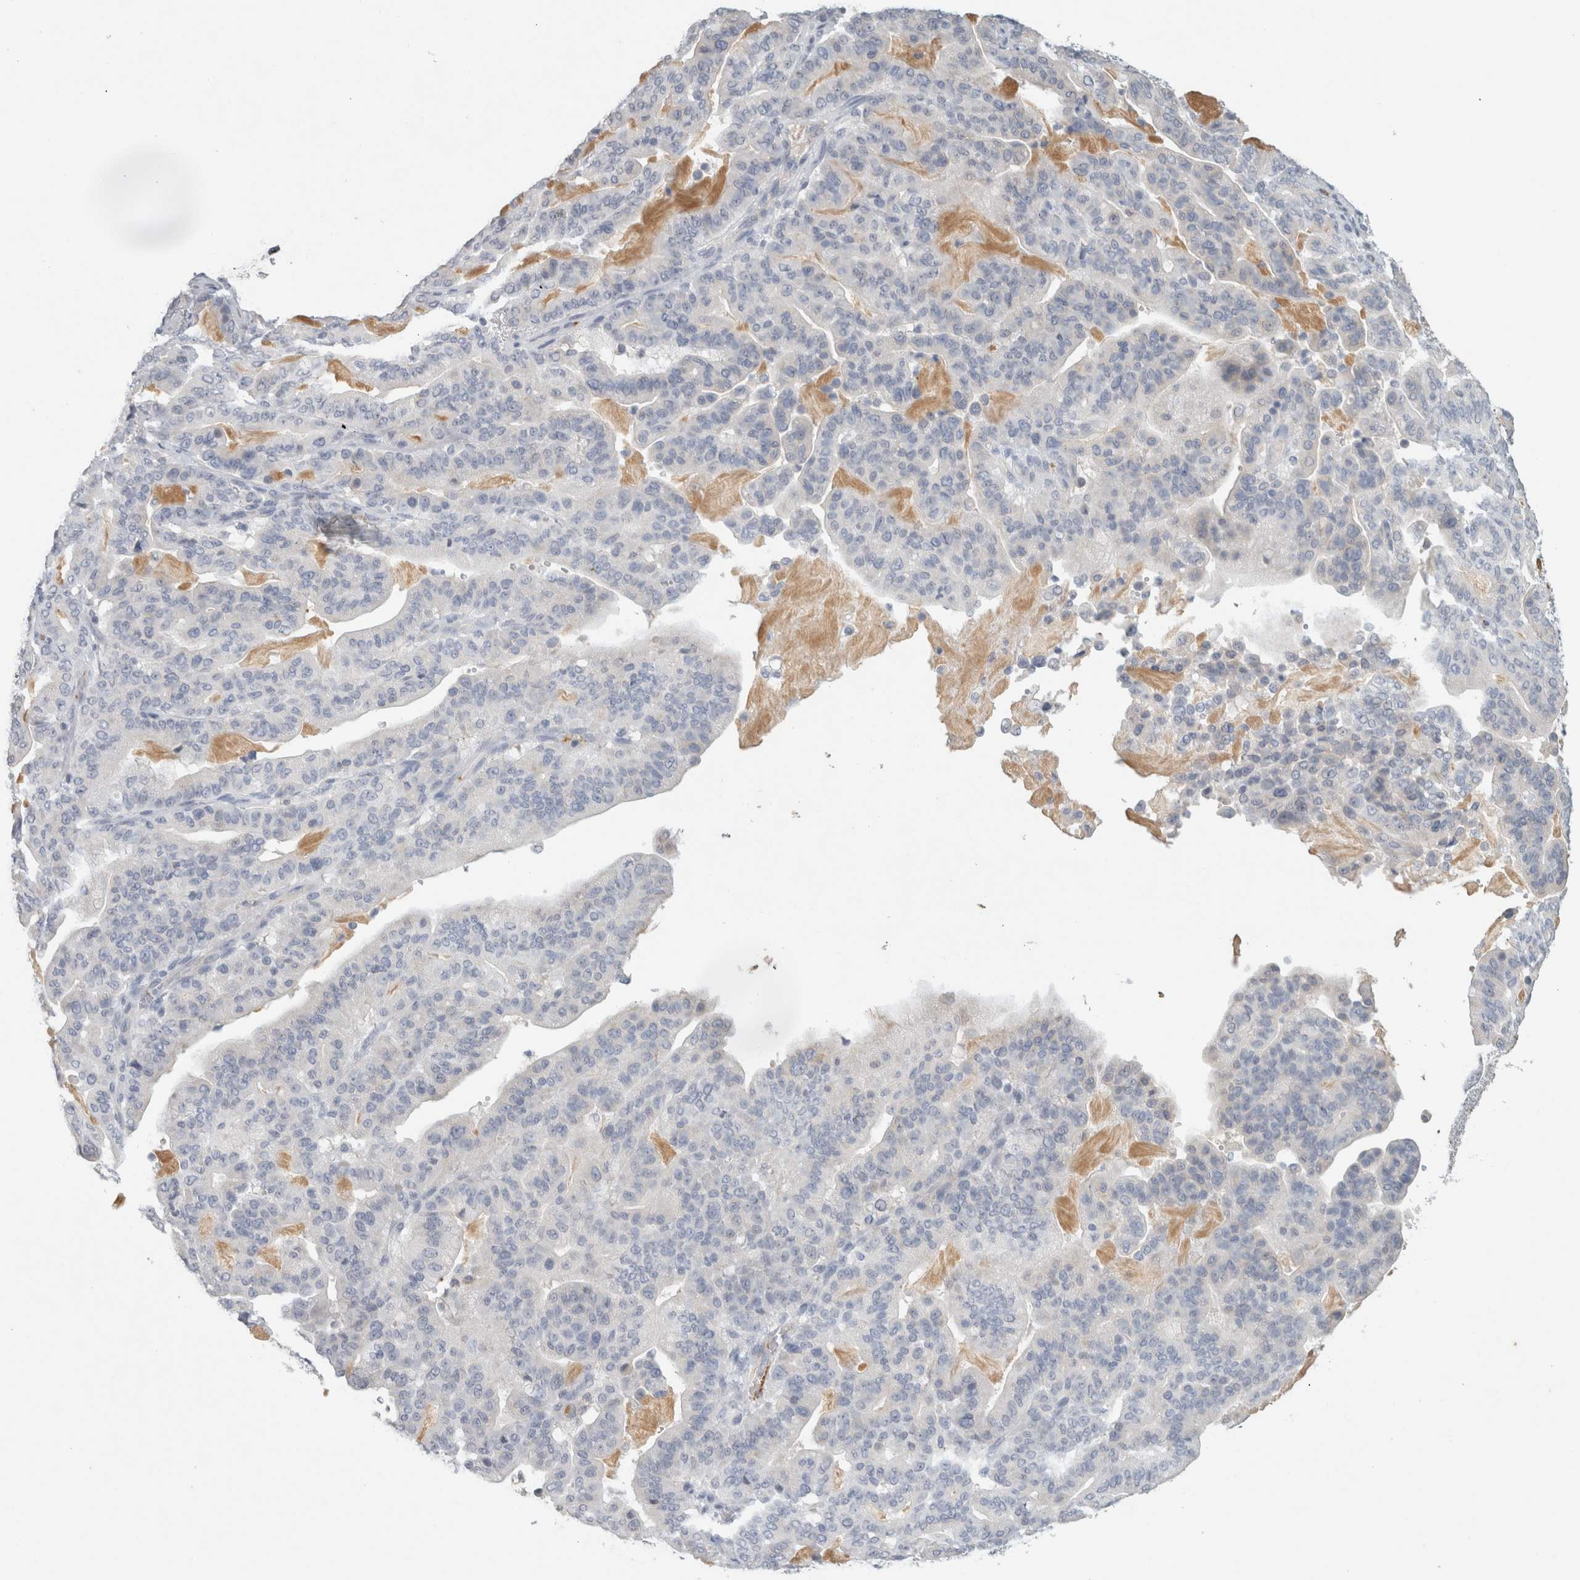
{"staining": {"intensity": "negative", "quantity": "none", "location": "none"}, "tissue": "pancreatic cancer", "cell_type": "Tumor cells", "image_type": "cancer", "snomed": [{"axis": "morphology", "description": "Adenocarcinoma, NOS"}, {"axis": "topography", "description": "Pancreas"}], "caption": "A histopathology image of human pancreatic adenocarcinoma is negative for staining in tumor cells. (Brightfield microscopy of DAB (3,3'-diaminobenzidine) immunohistochemistry at high magnification).", "gene": "CD36", "patient": {"sex": "male", "age": 63}}